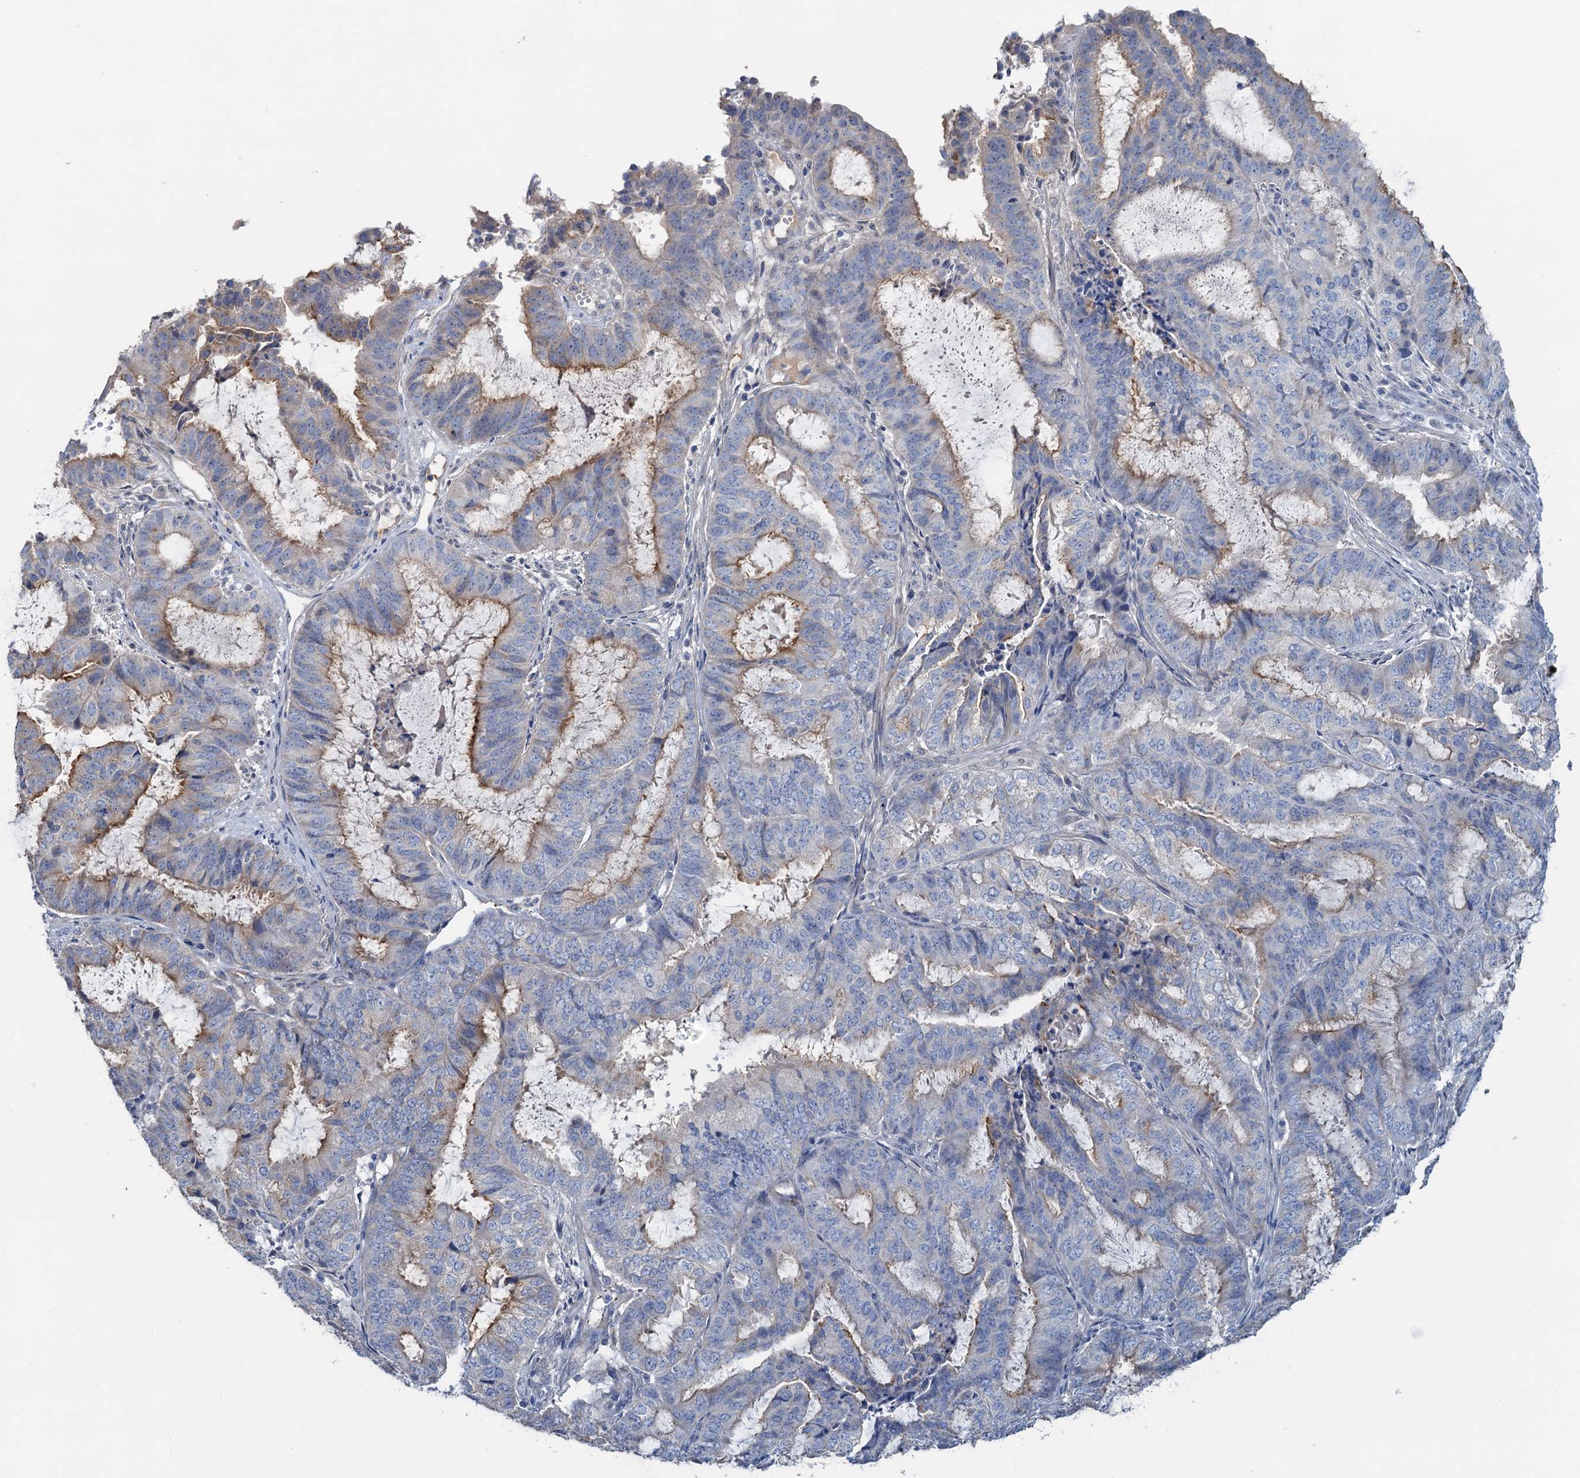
{"staining": {"intensity": "moderate", "quantity": "25%-75%", "location": "cytoplasmic/membranous"}, "tissue": "endometrial cancer", "cell_type": "Tumor cells", "image_type": "cancer", "snomed": [{"axis": "morphology", "description": "Adenocarcinoma, NOS"}, {"axis": "topography", "description": "Endometrium"}], "caption": "Human endometrial cancer stained with a brown dye shows moderate cytoplasmic/membranous positive expression in about 25%-75% of tumor cells.", "gene": "PLLP", "patient": {"sex": "female", "age": 51}}